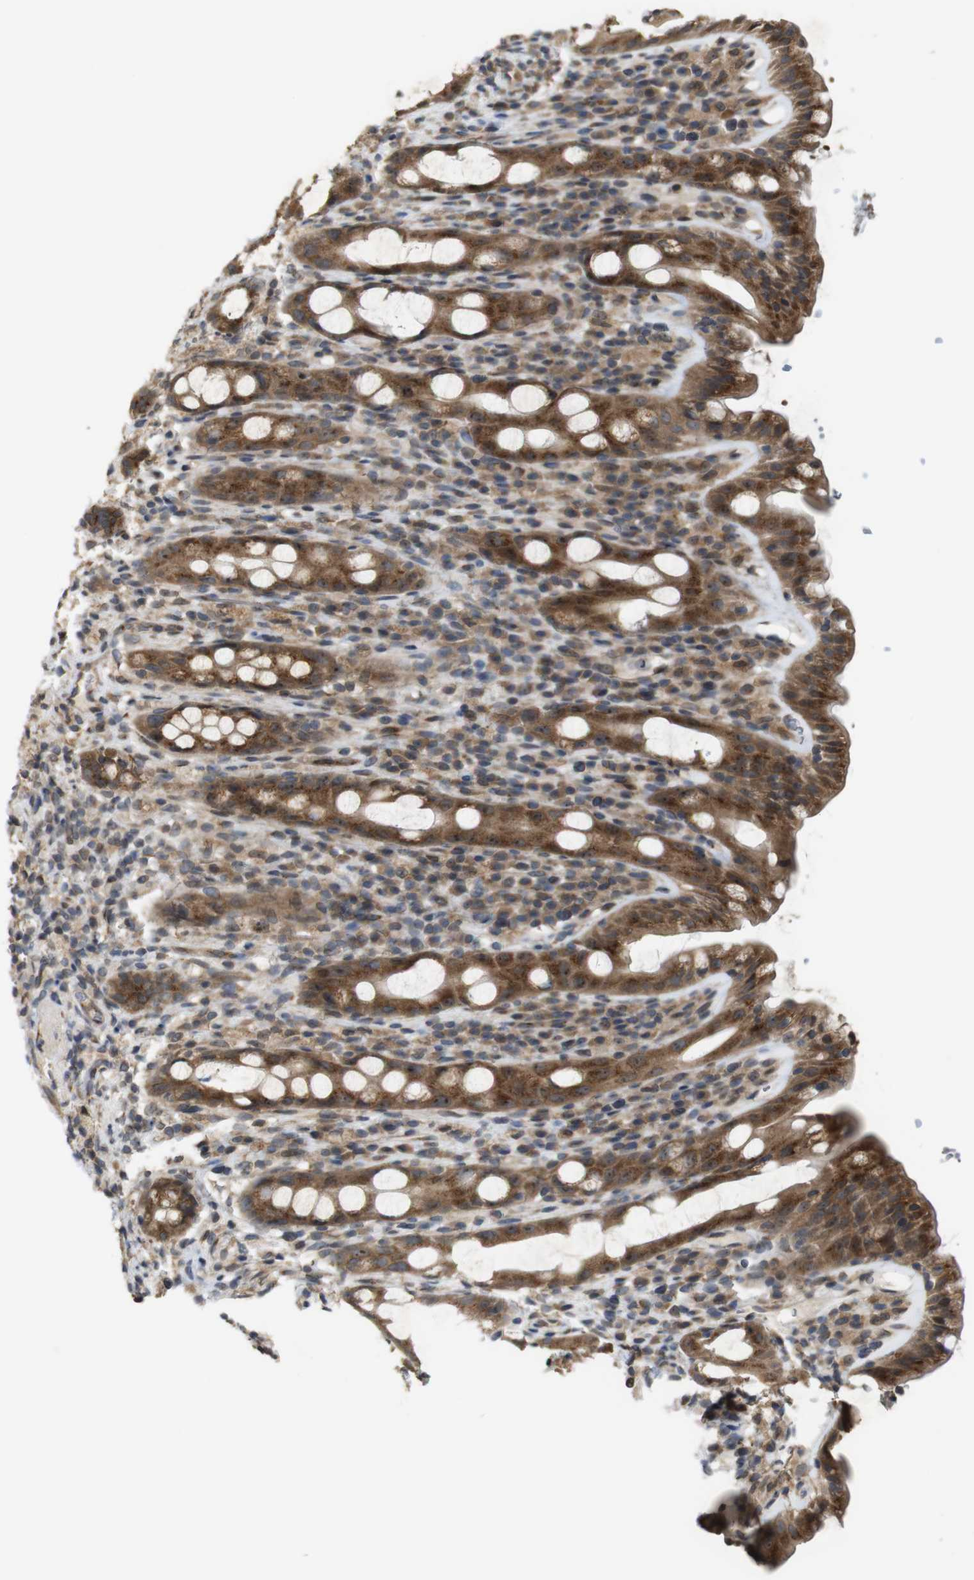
{"staining": {"intensity": "moderate", "quantity": ">75%", "location": "cytoplasmic/membranous"}, "tissue": "rectum", "cell_type": "Glandular cells", "image_type": "normal", "snomed": [{"axis": "morphology", "description": "Normal tissue, NOS"}, {"axis": "topography", "description": "Rectum"}], "caption": "Brown immunohistochemical staining in unremarkable human rectum shows moderate cytoplasmic/membranous staining in about >75% of glandular cells. The protein of interest is shown in brown color, while the nuclei are stained blue.", "gene": "EFCAB14", "patient": {"sex": "male", "age": 44}}